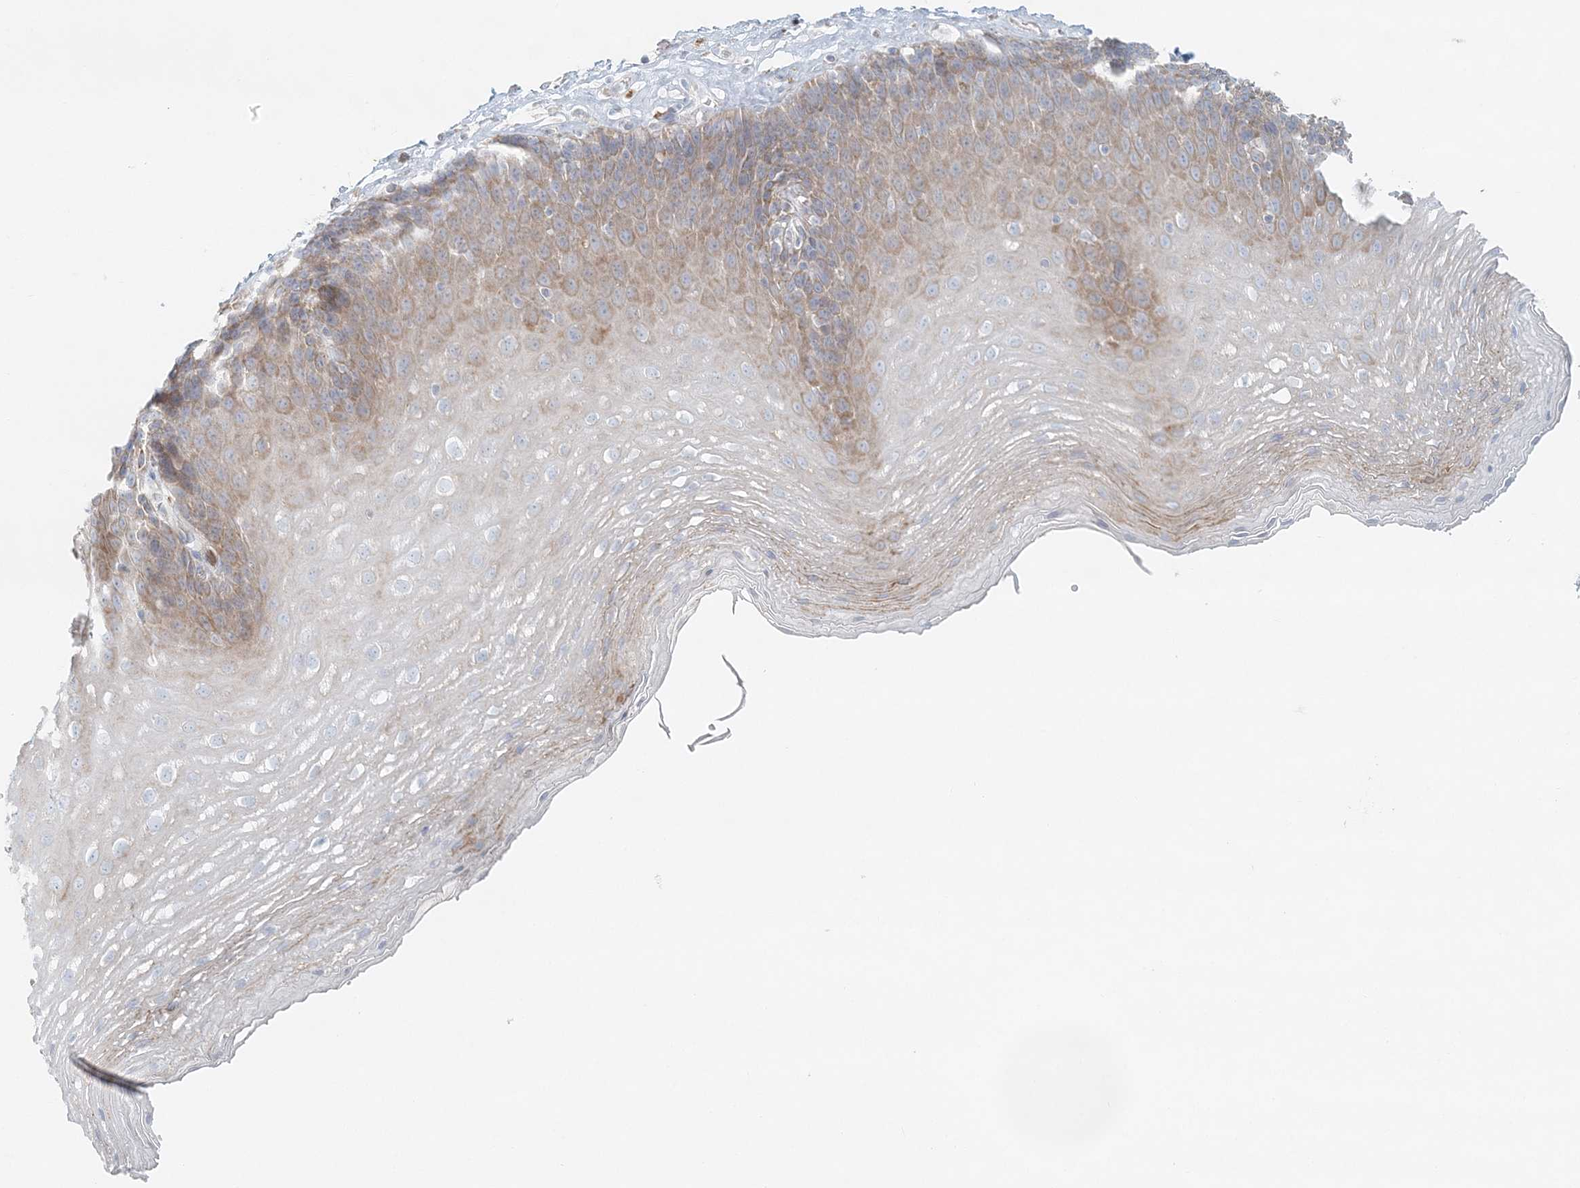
{"staining": {"intensity": "moderate", "quantity": "25%-75%", "location": "cytoplasmic/membranous"}, "tissue": "esophagus", "cell_type": "Squamous epithelial cells", "image_type": "normal", "snomed": [{"axis": "morphology", "description": "Normal tissue, NOS"}, {"axis": "topography", "description": "Esophagus"}], "caption": "Approximately 25%-75% of squamous epithelial cells in benign human esophagus reveal moderate cytoplasmic/membranous protein staining as visualized by brown immunohistochemical staining.", "gene": "STK11IP", "patient": {"sex": "female", "age": 66}}